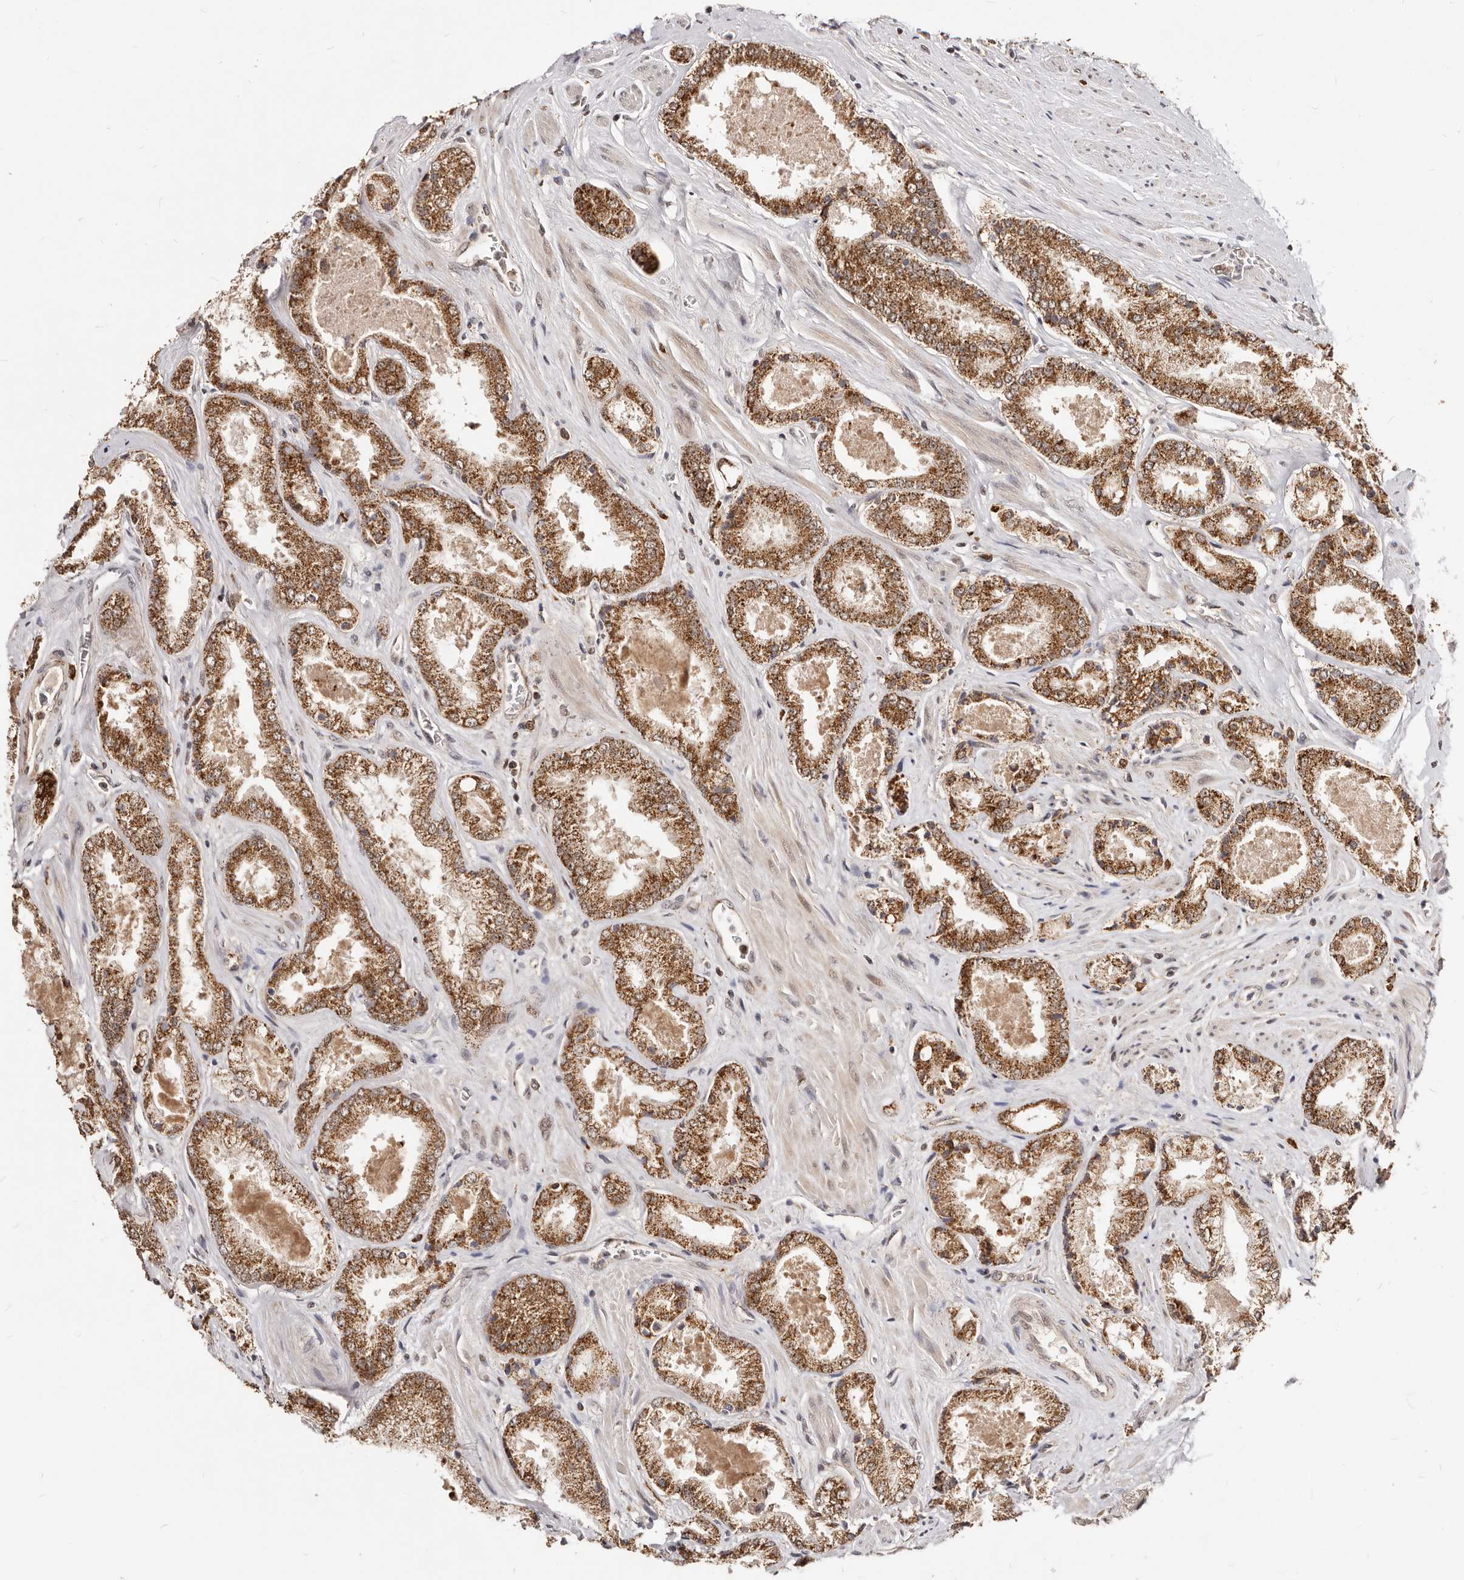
{"staining": {"intensity": "strong", "quantity": ">75%", "location": "cytoplasmic/membranous"}, "tissue": "prostate cancer", "cell_type": "Tumor cells", "image_type": "cancer", "snomed": [{"axis": "morphology", "description": "Adenocarcinoma, High grade"}, {"axis": "topography", "description": "Prostate"}], "caption": "Strong cytoplasmic/membranous expression is identified in about >75% of tumor cells in prostate cancer (high-grade adenocarcinoma).", "gene": "SEC14L1", "patient": {"sex": "male", "age": 58}}